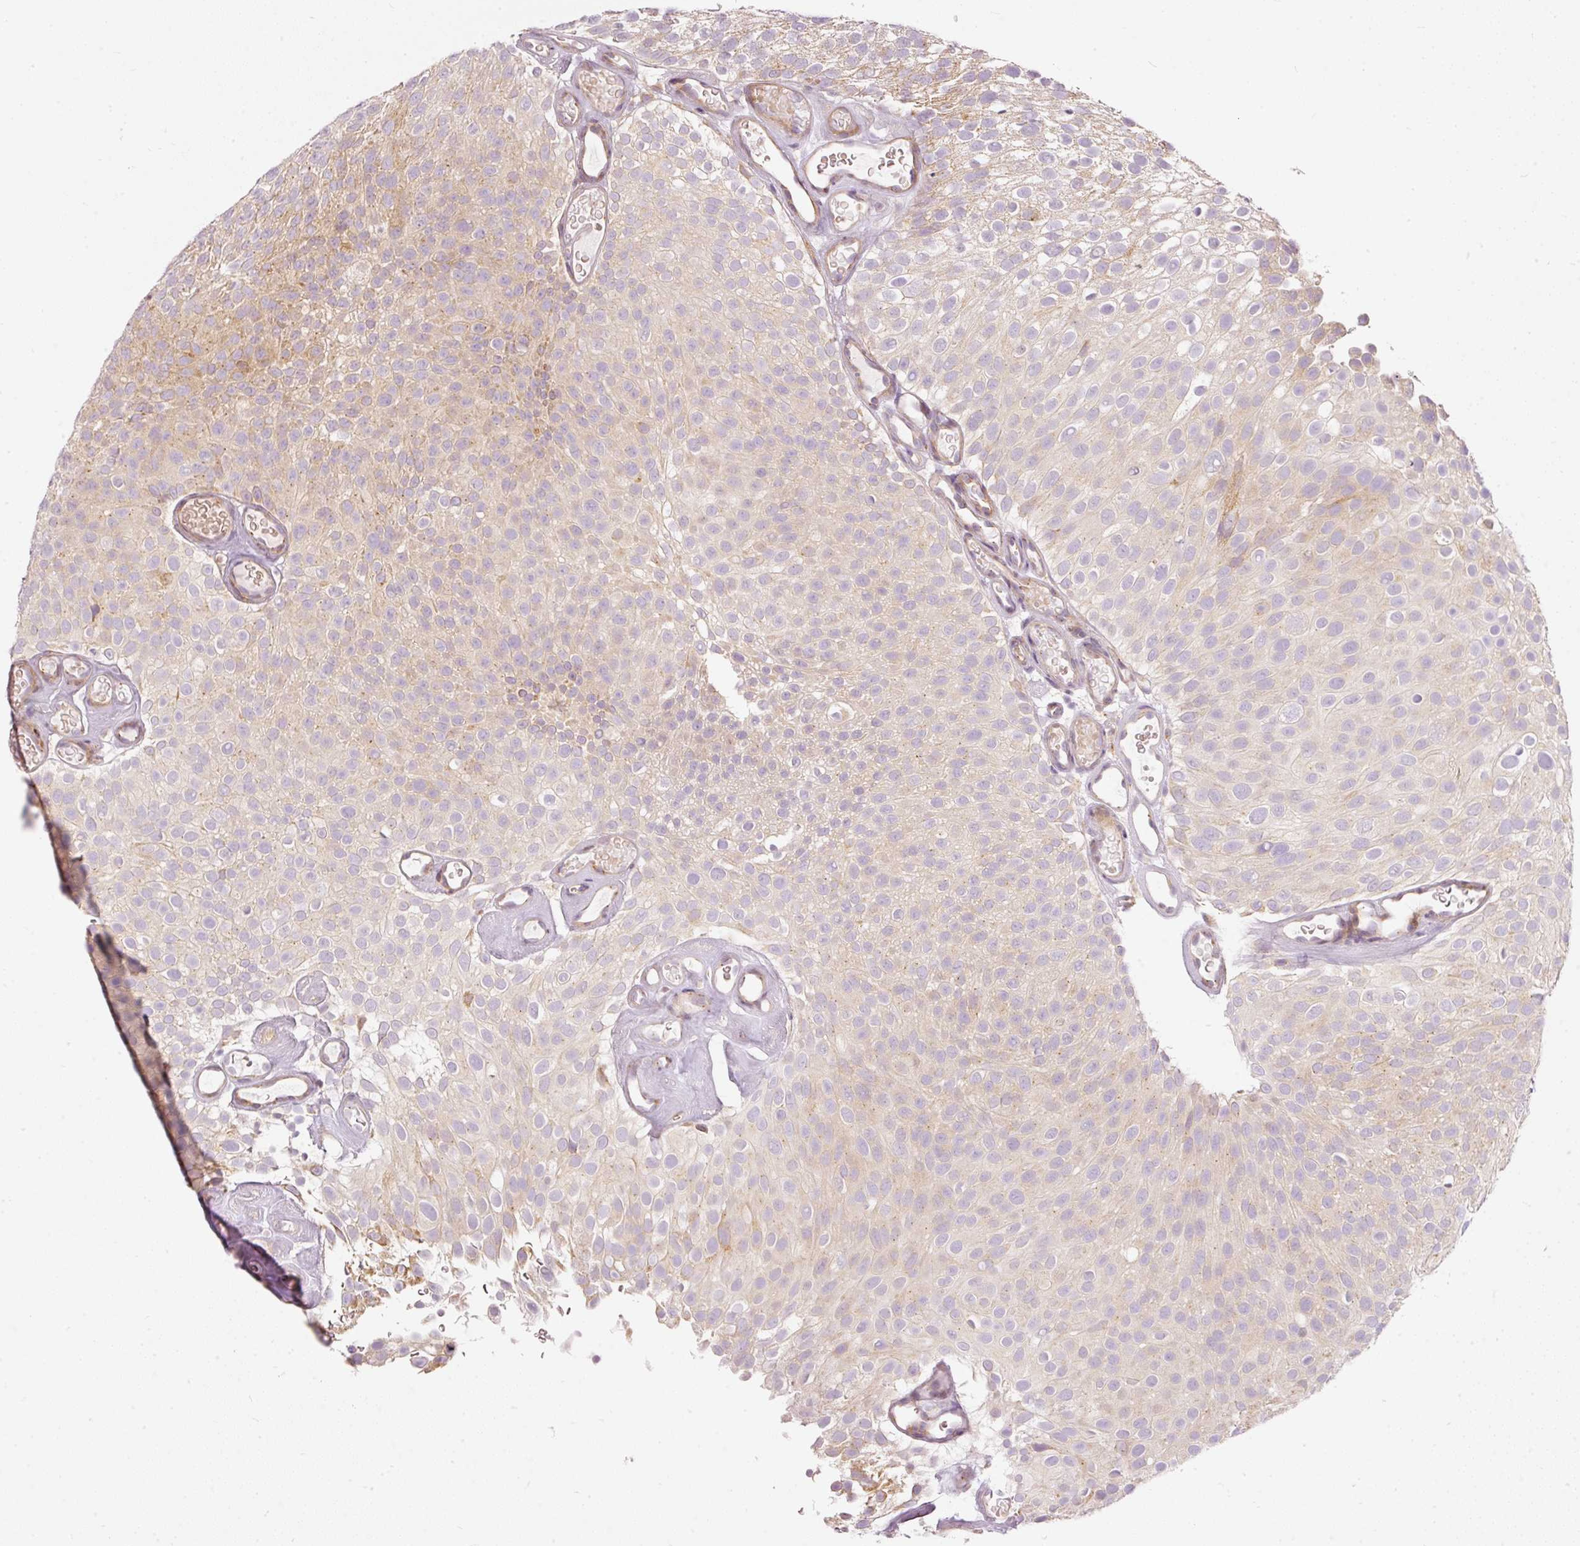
{"staining": {"intensity": "weak", "quantity": "<25%", "location": "cytoplasmic/membranous"}, "tissue": "urothelial cancer", "cell_type": "Tumor cells", "image_type": "cancer", "snomed": [{"axis": "morphology", "description": "Urothelial carcinoma, Low grade"}, {"axis": "topography", "description": "Urinary bladder"}], "caption": "DAB (3,3'-diaminobenzidine) immunohistochemical staining of low-grade urothelial carcinoma exhibits no significant expression in tumor cells.", "gene": "SNAPC5", "patient": {"sex": "male", "age": 78}}